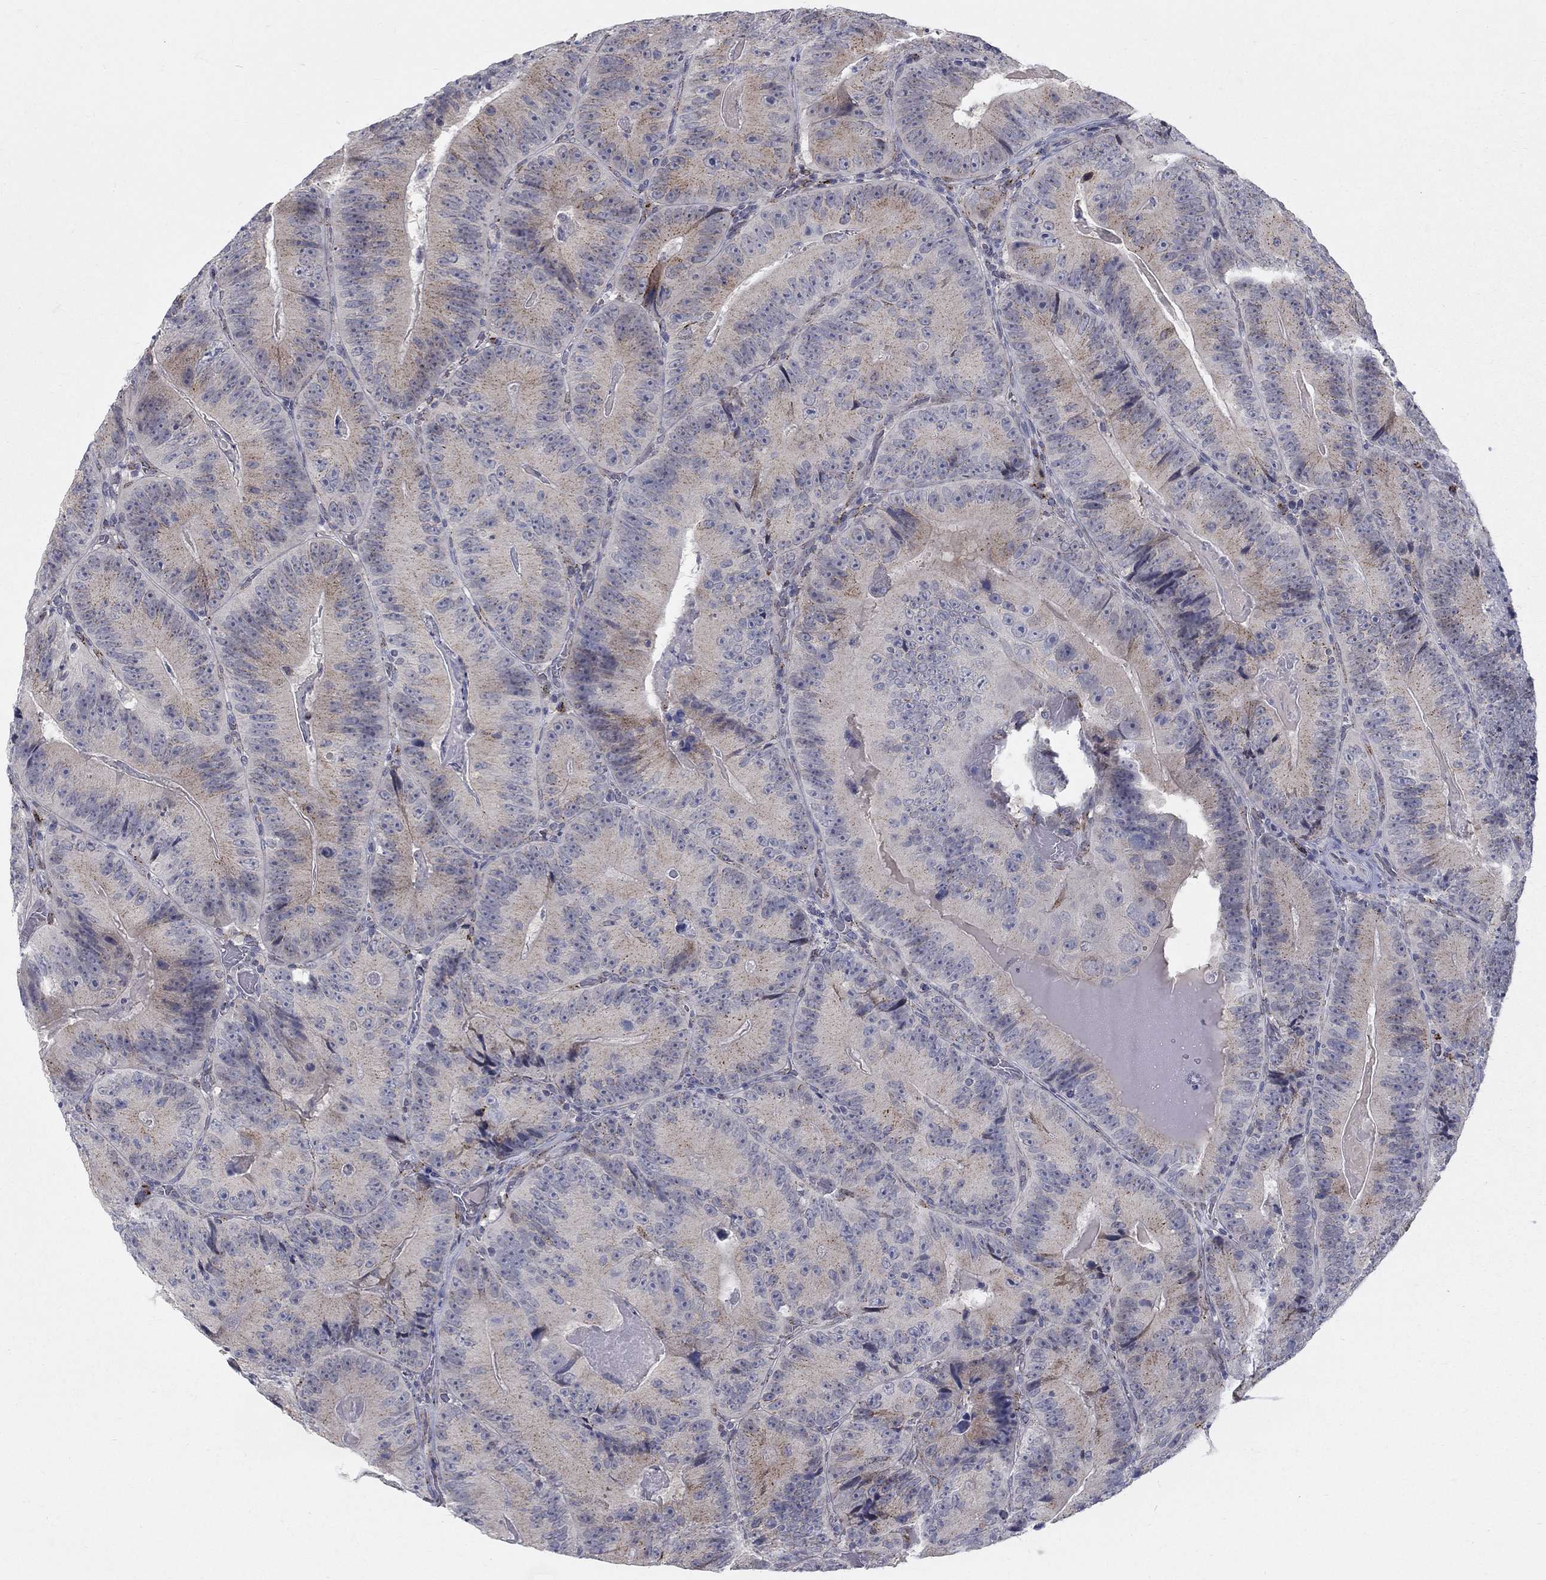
{"staining": {"intensity": "weak", "quantity": "<25%", "location": "cytoplasmic/membranous"}, "tissue": "colorectal cancer", "cell_type": "Tumor cells", "image_type": "cancer", "snomed": [{"axis": "morphology", "description": "Adenocarcinoma, NOS"}, {"axis": "topography", "description": "Colon"}], "caption": "An IHC photomicrograph of colorectal cancer is shown. There is no staining in tumor cells of colorectal cancer. (IHC, brightfield microscopy, high magnification).", "gene": "PANK3", "patient": {"sex": "female", "age": 86}}